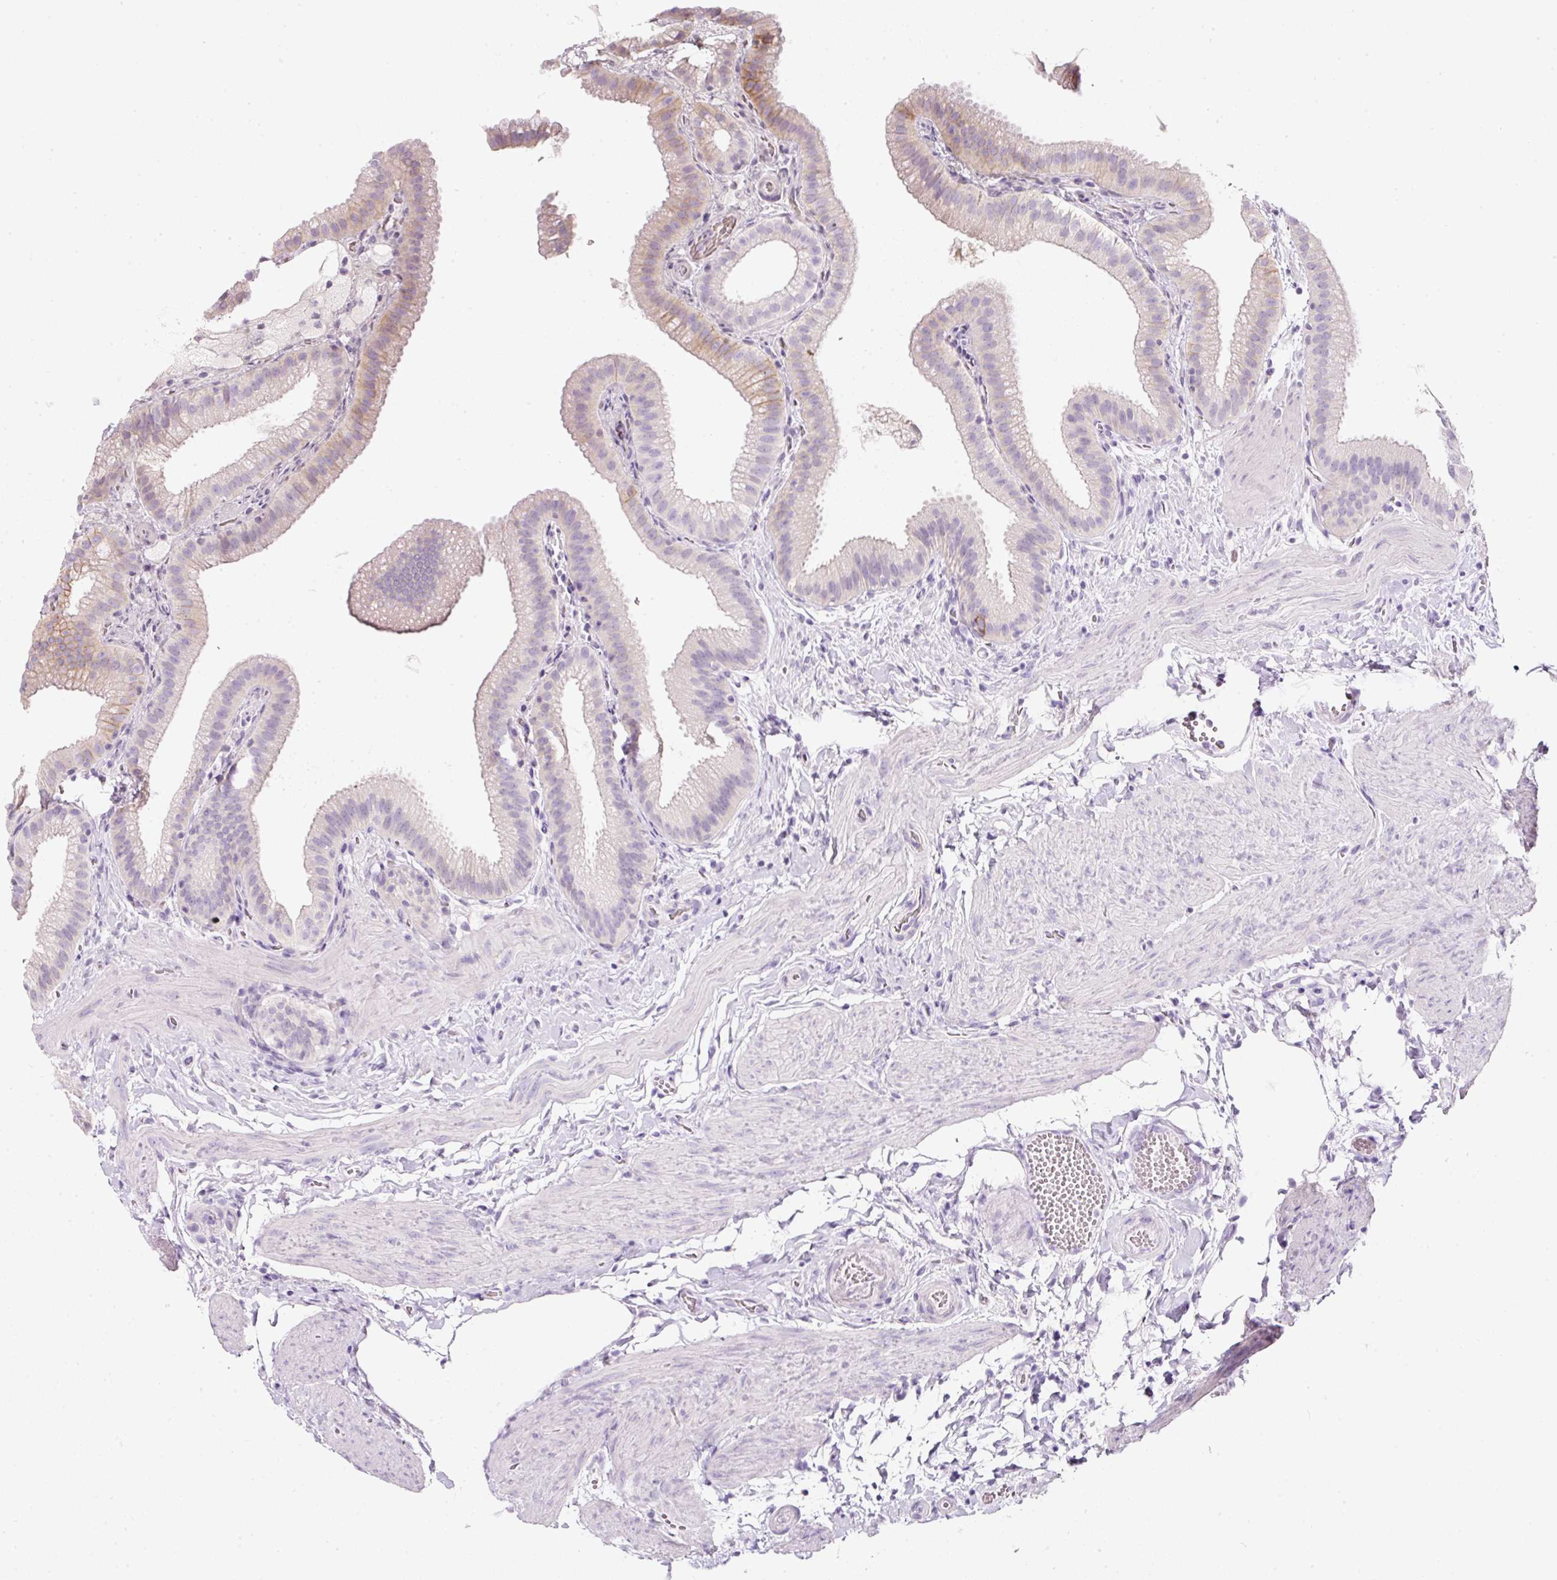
{"staining": {"intensity": "moderate", "quantity": "<25%", "location": "cytoplasmic/membranous,nuclear"}, "tissue": "gallbladder", "cell_type": "Glandular cells", "image_type": "normal", "snomed": [{"axis": "morphology", "description": "Normal tissue, NOS"}, {"axis": "topography", "description": "Gallbladder"}], "caption": "Immunohistochemistry of unremarkable human gallbladder displays low levels of moderate cytoplasmic/membranous,nuclear staining in about <25% of glandular cells. (DAB (3,3'-diaminobenzidine) IHC, brown staining for protein, blue staining for nuclei).", "gene": "SLC2A2", "patient": {"sex": "female", "age": 63}}